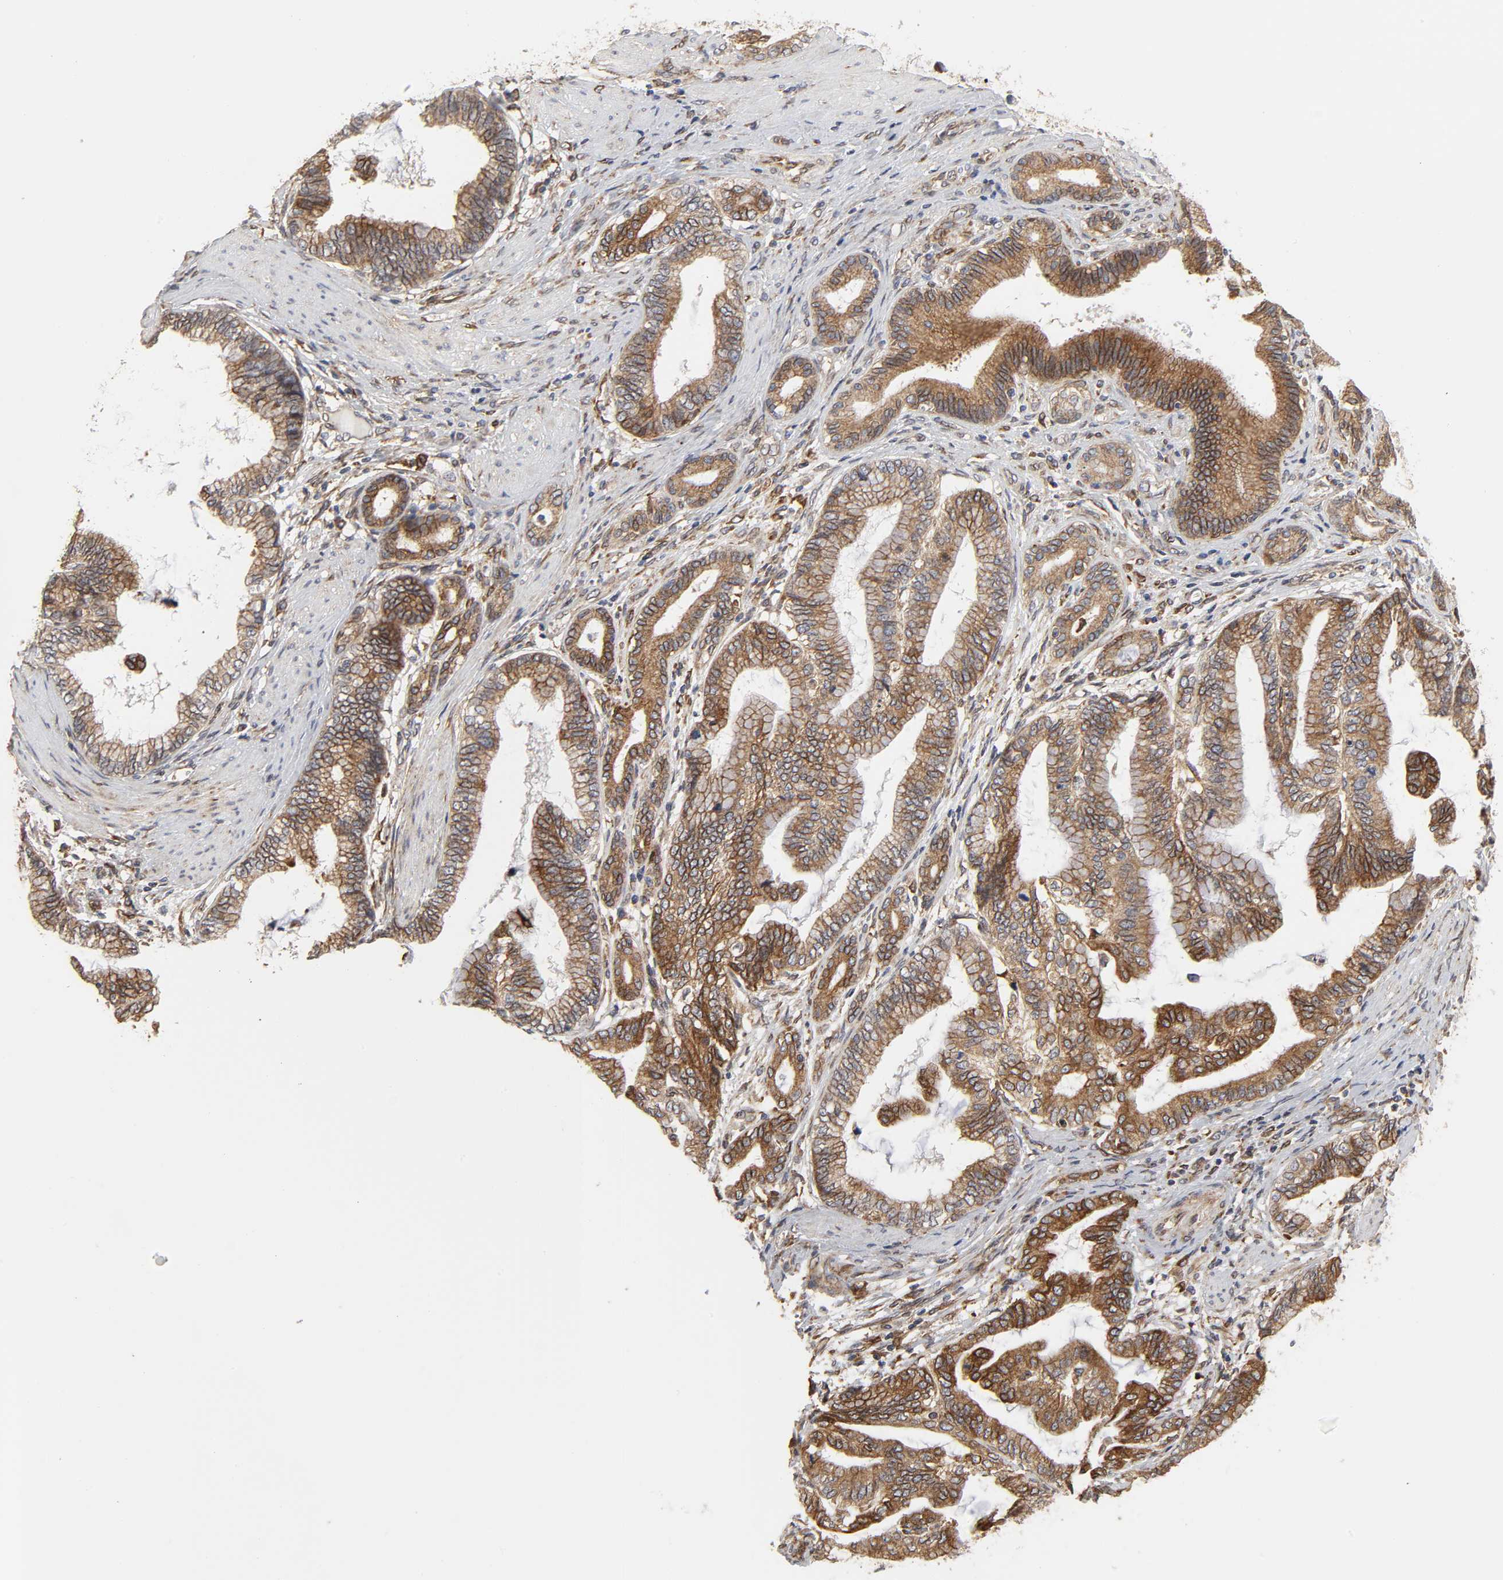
{"staining": {"intensity": "strong", "quantity": ">75%", "location": "cytoplasmic/membranous"}, "tissue": "pancreatic cancer", "cell_type": "Tumor cells", "image_type": "cancer", "snomed": [{"axis": "morphology", "description": "Adenocarcinoma, NOS"}, {"axis": "topography", "description": "Pancreas"}], "caption": "The immunohistochemical stain shows strong cytoplasmic/membranous staining in tumor cells of pancreatic cancer tissue.", "gene": "POR", "patient": {"sex": "female", "age": 64}}